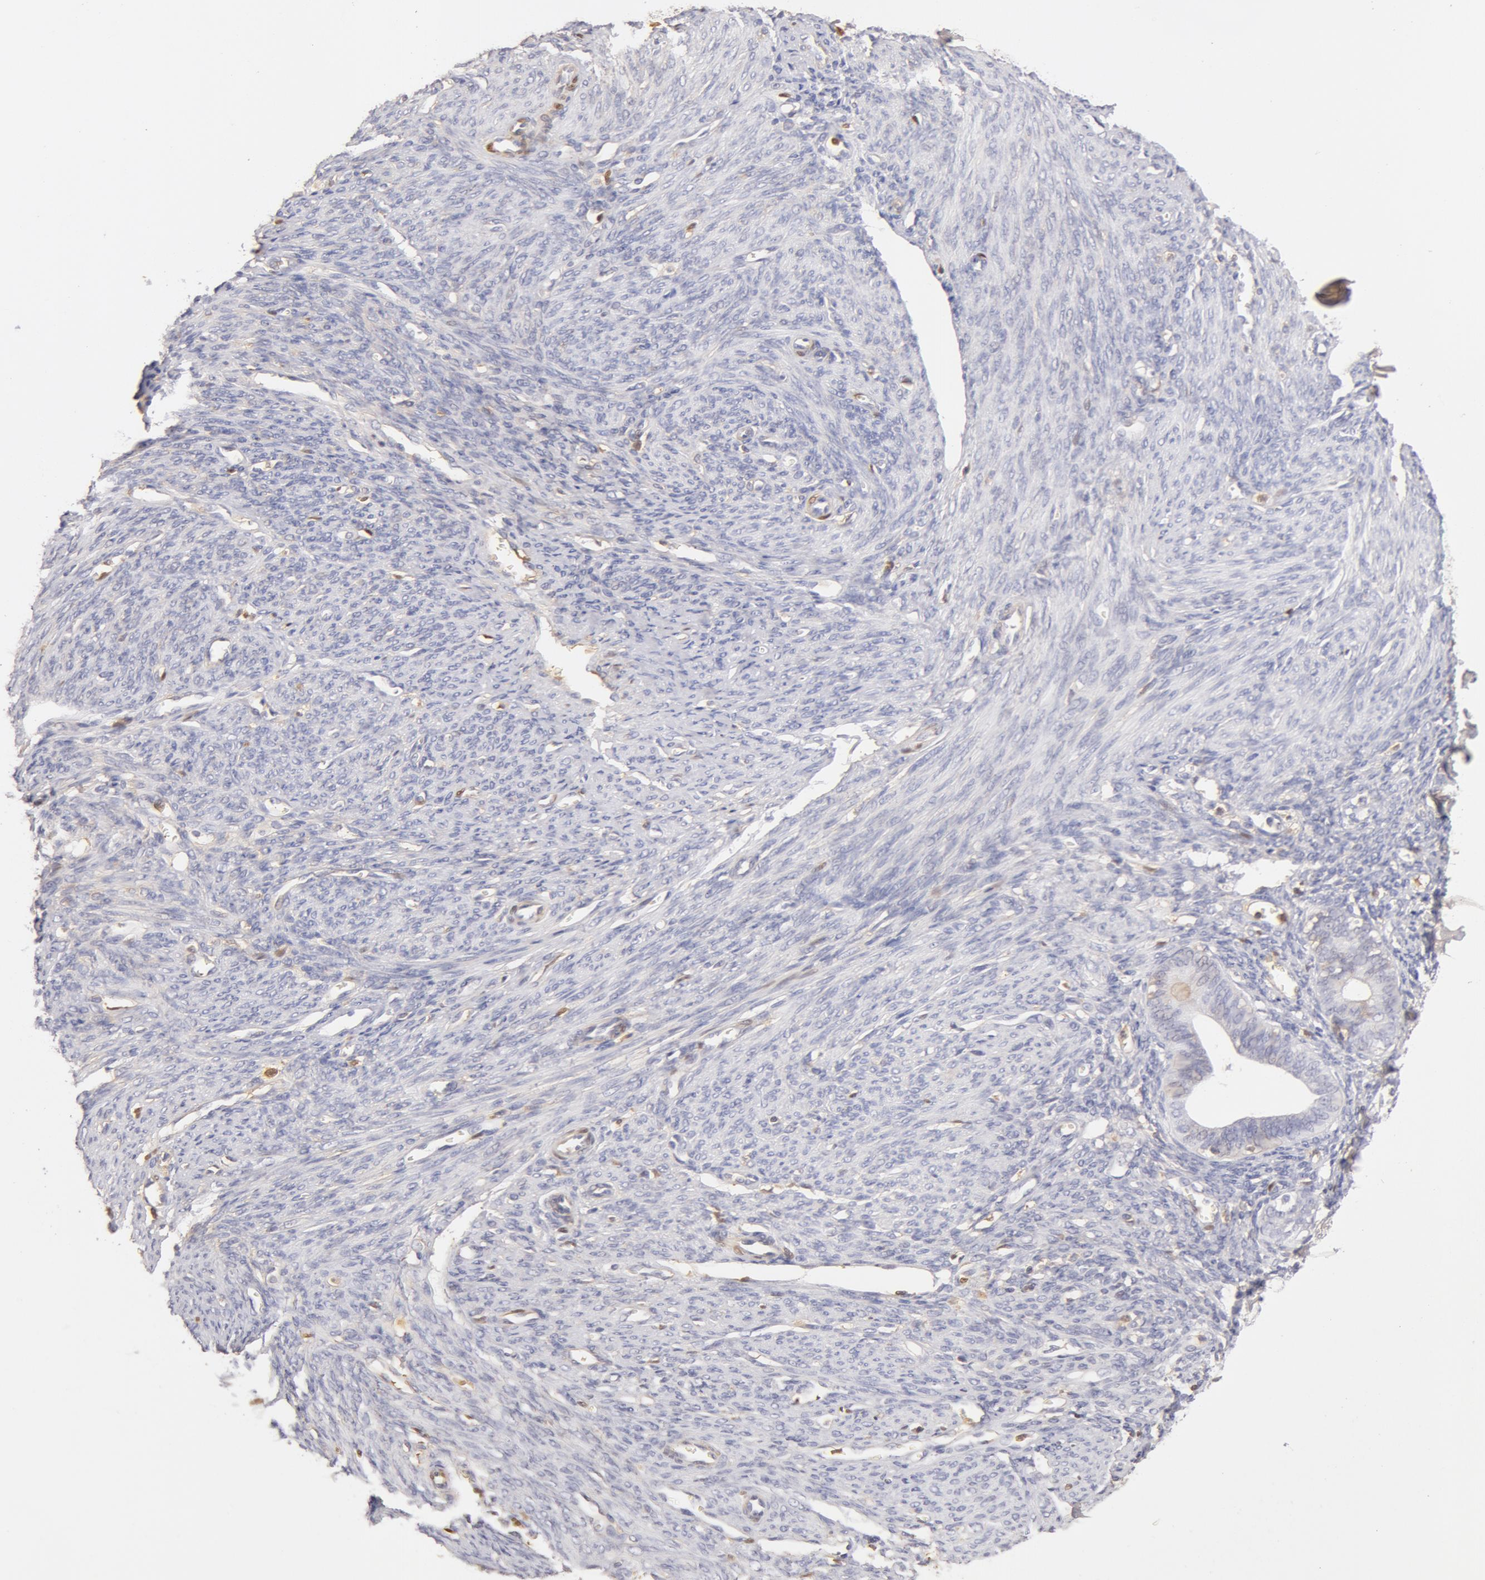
{"staining": {"intensity": "negative", "quantity": "none", "location": "none"}, "tissue": "endometrium", "cell_type": "Cells in endometrial stroma", "image_type": "normal", "snomed": [{"axis": "morphology", "description": "Normal tissue, NOS"}, {"axis": "topography", "description": "Uterus"}], "caption": "Immunohistochemistry (IHC) of unremarkable human endometrium shows no staining in cells in endometrial stroma. (DAB (3,3'-diaminobenzidine) immunohistochemistry with hematoxylin counter stain).", "gene": "AHSG", "patient": {"sex": "female", "age": 83}}